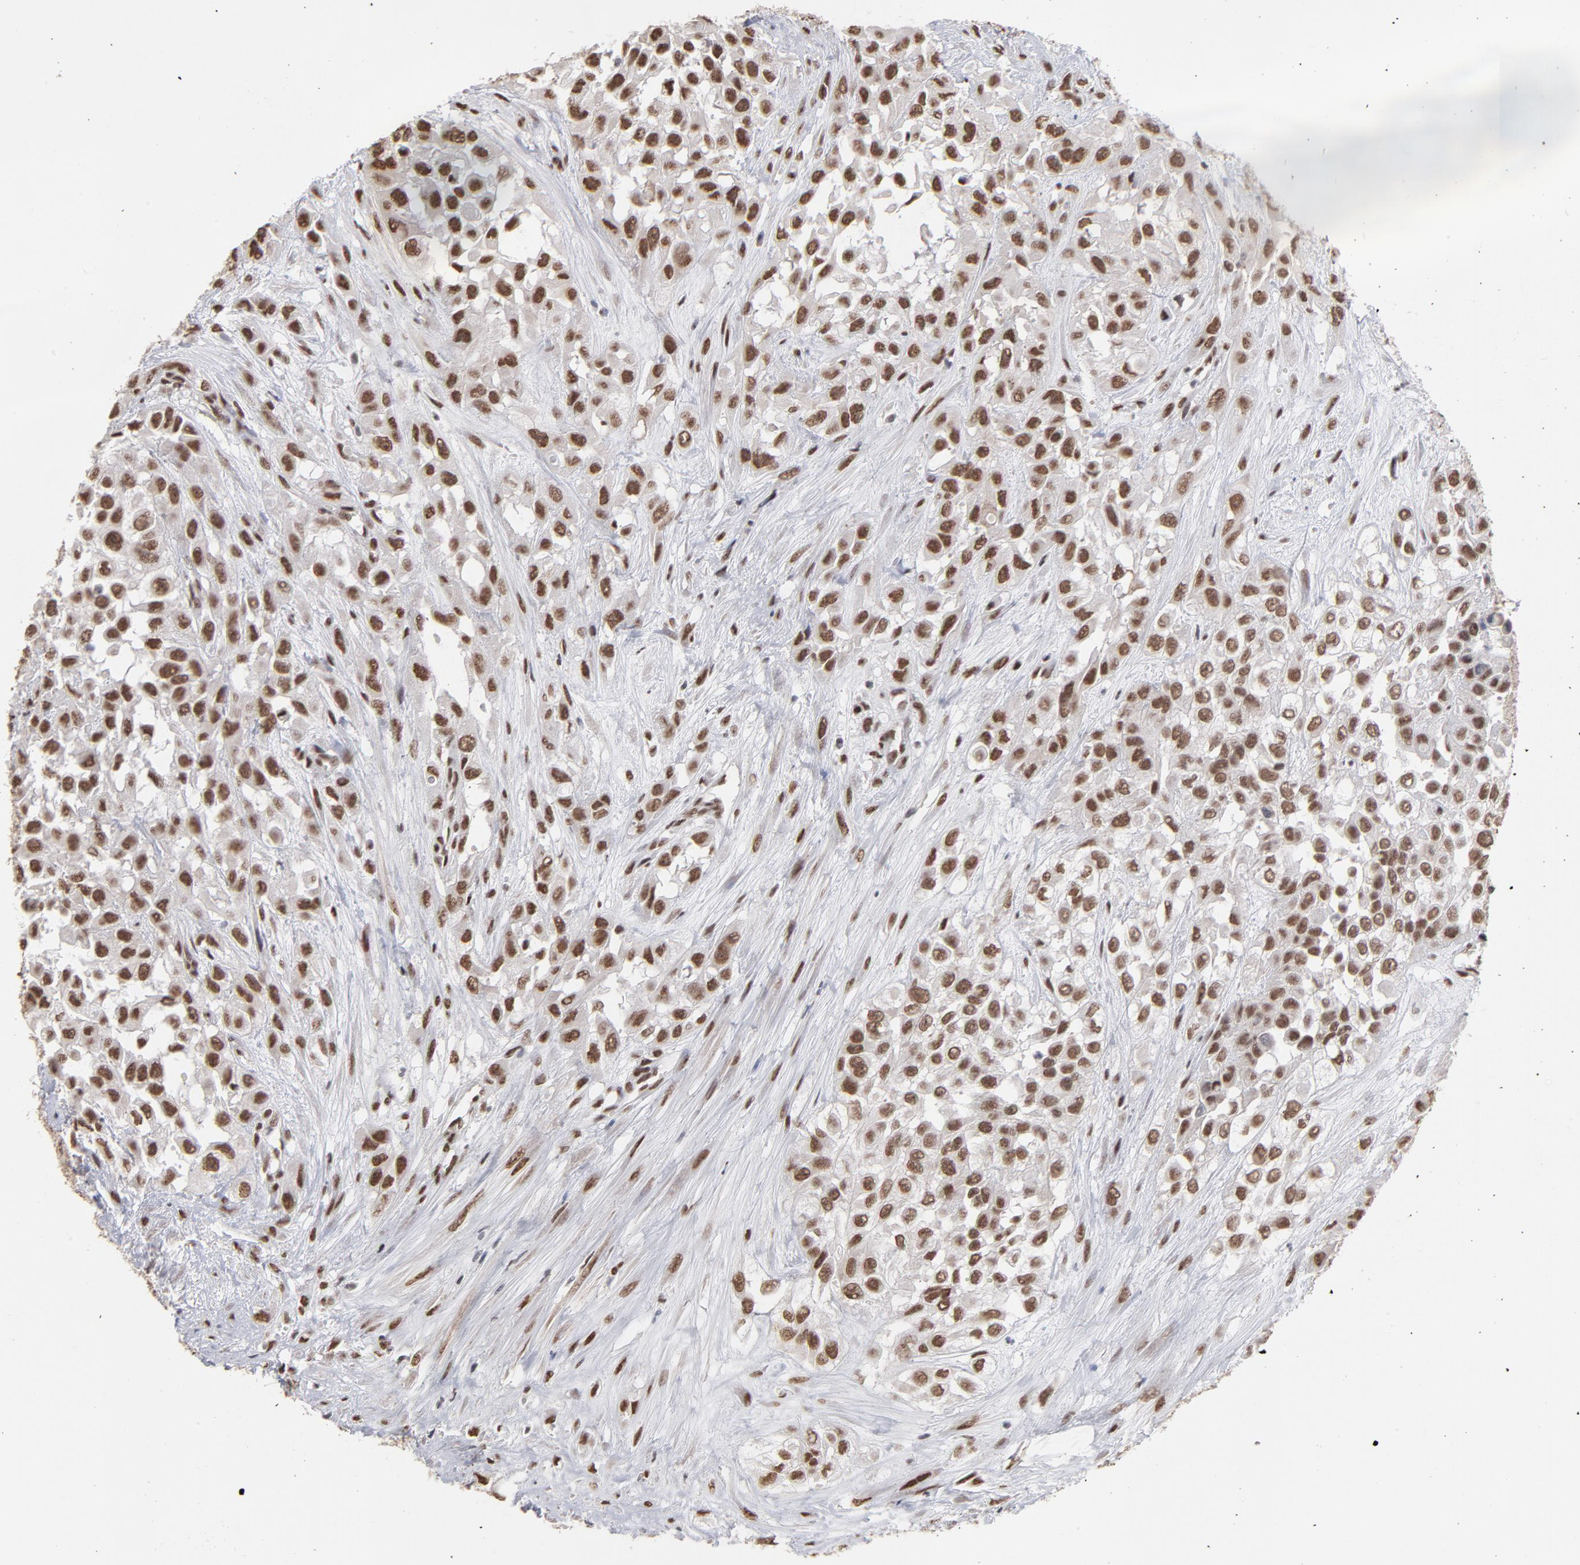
{"staining": {"intensity": "strong", "quantity": ">75%", "location": "nuclear"}, "tissue": "urothelial cancer", "cell_type": "Tumor cells", "image_type": "cancer", "snomed": [{"axis": "morphology", "description": "Urothelial carcinoma, High grade"}, {"axis": "topography", "description": "Urinary bladder"}], "caption": "Immunohistochemistry (IHC) image of human urothelial cancer stained for a protein (brown), which demonstrates high levels of strong nuclear expression in approximately >75% of tumor cells.", "gene": "ZNF3", "patient": {"sex": "male", "age": 57}}